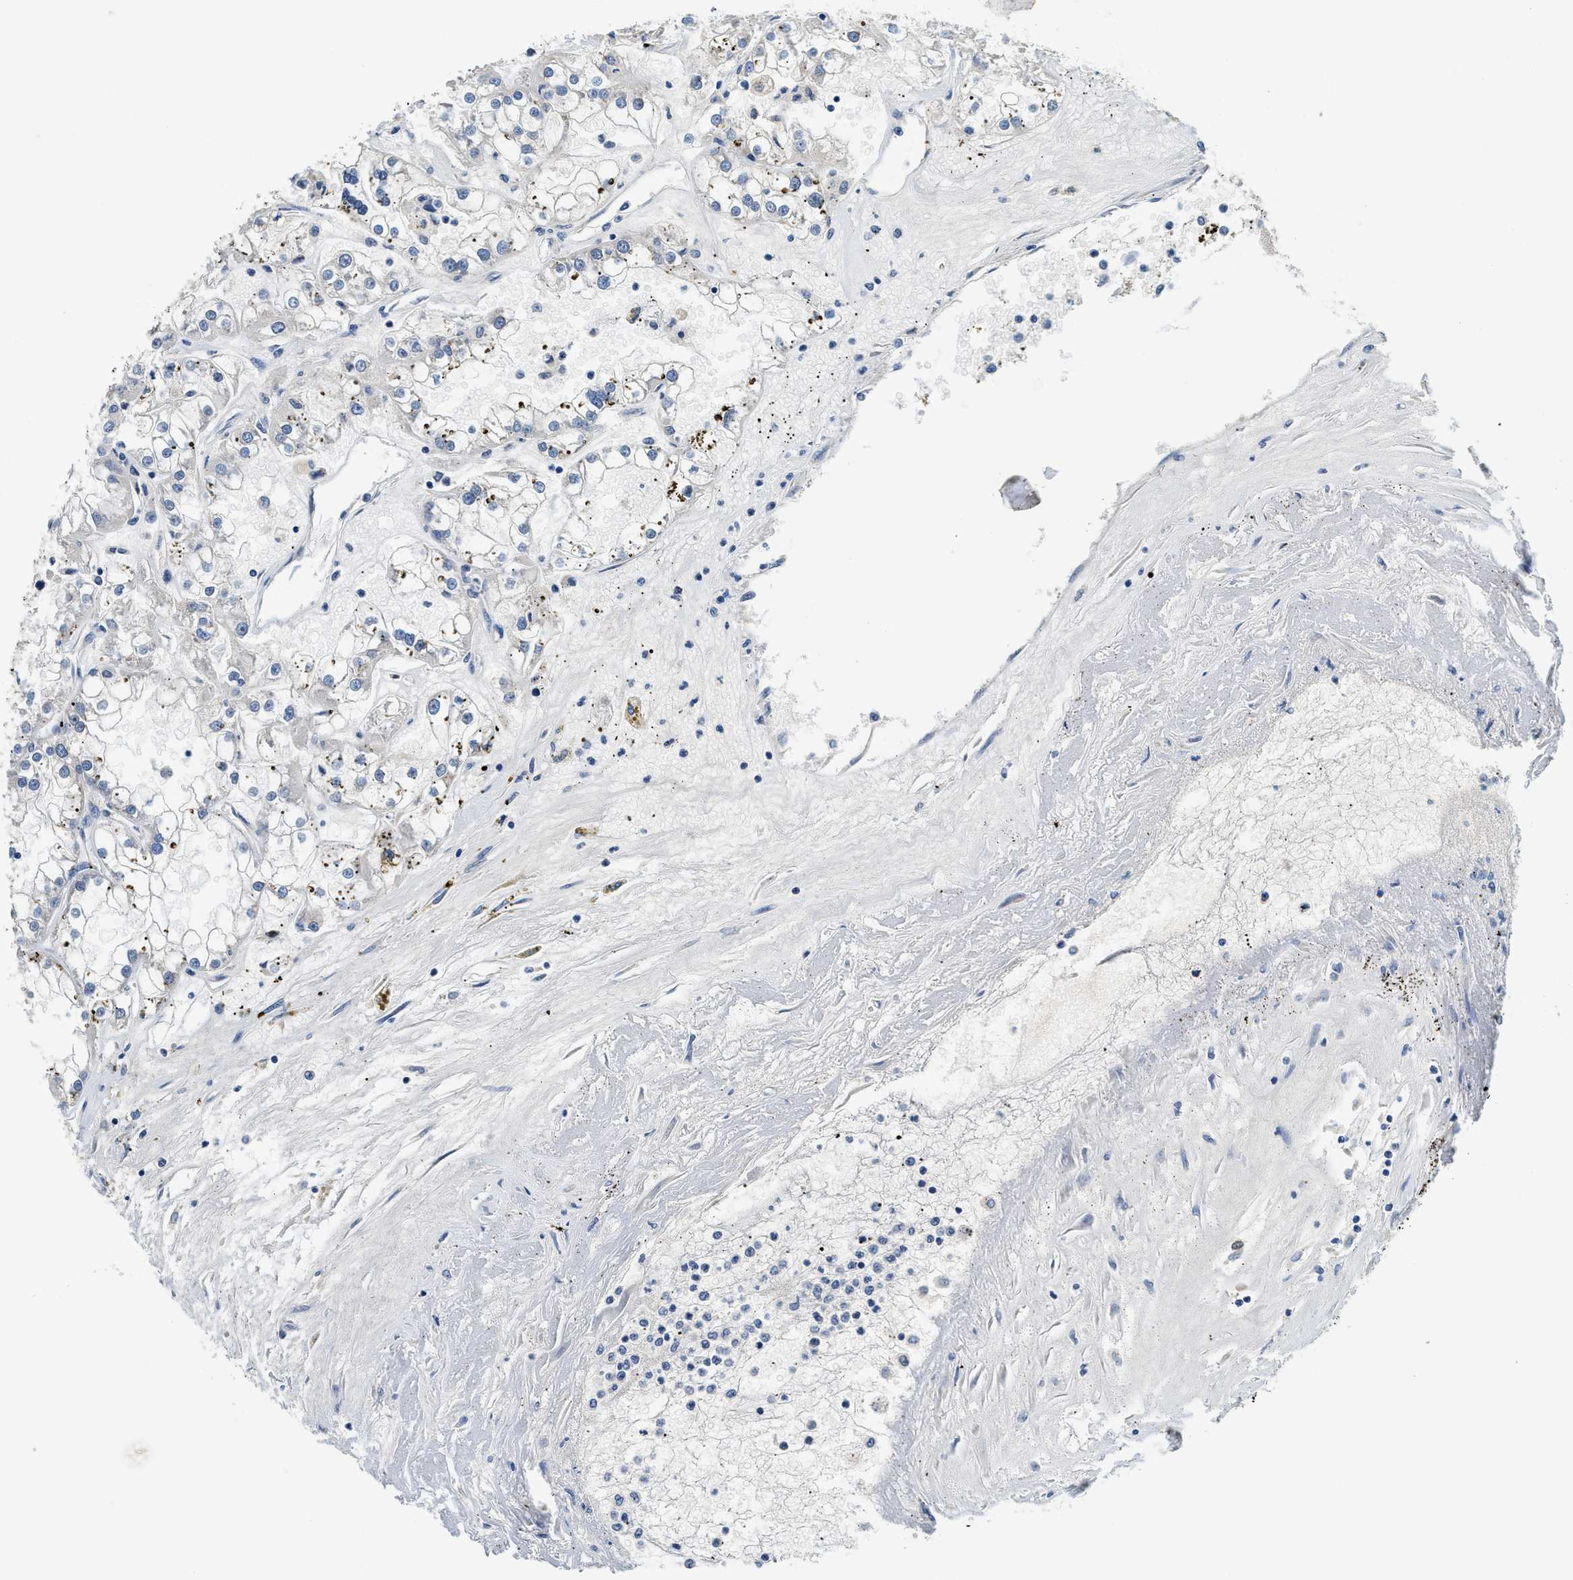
{"staining": {"intensity": "weak", "quantity": "<25%", "location": "cytoplasmic/membranous"}, "tissue": "renal cancer", "cell_type": "Tumor cells", "image_type": "cancer", "snomed": [{"axis": "morphology", "description": "Adenocarcinoma, NOS"}, {"axis": "topography", "description": "Kidney"}], "caption": "Adenocarcinoma (renal) stained for a protein using immunohistochemistry (IHC) demonstrates no positivity tumor cells.", "gene": "ALDH3A2", "patient": {"sex": "female", "age": 52}}